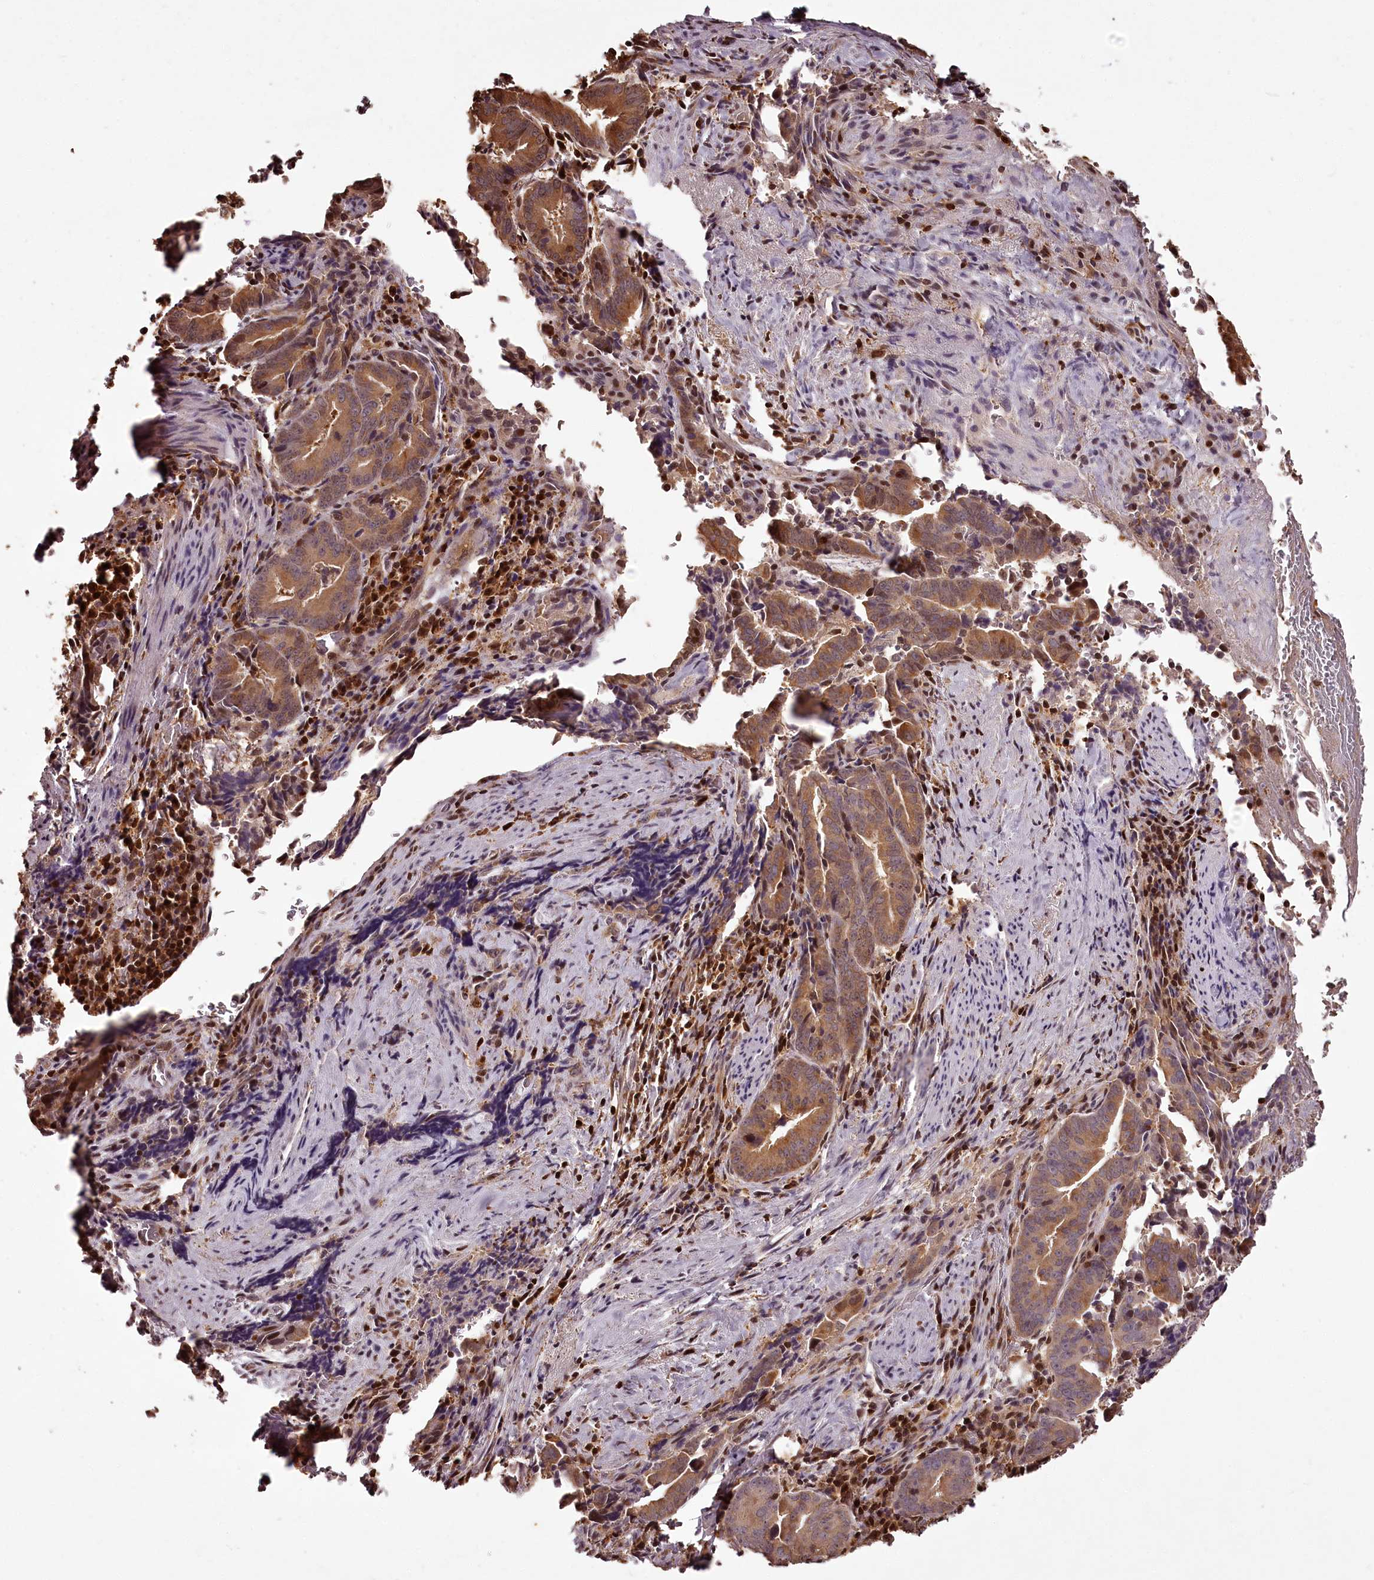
{"staining": {"intensity": "moderate", "quantity": ">75%", "location": "cytoplasmic/membranous,nuclear"}, "tissue": "pancreatic cancer", "cell_type": "Tumor cells", "image_type": "cancer", "snomed": [{"axis": "morphology", "description": "Adenocarcinoma, NOS"}, {"axis": "topography", "description": "Pancreas"}], "caption": "A brown stain shows moderate cytoplasmic/membranous and nuclear staining of a protein in pancreatic cancer (adenocarcinoma) tumor cells. (DAB (3,3'-diaminobenzidine) = brown stain, brightfield microscopy at high magnification).", "gene": "NPRL2", "patient": {"sex": "female", "age": 63}}